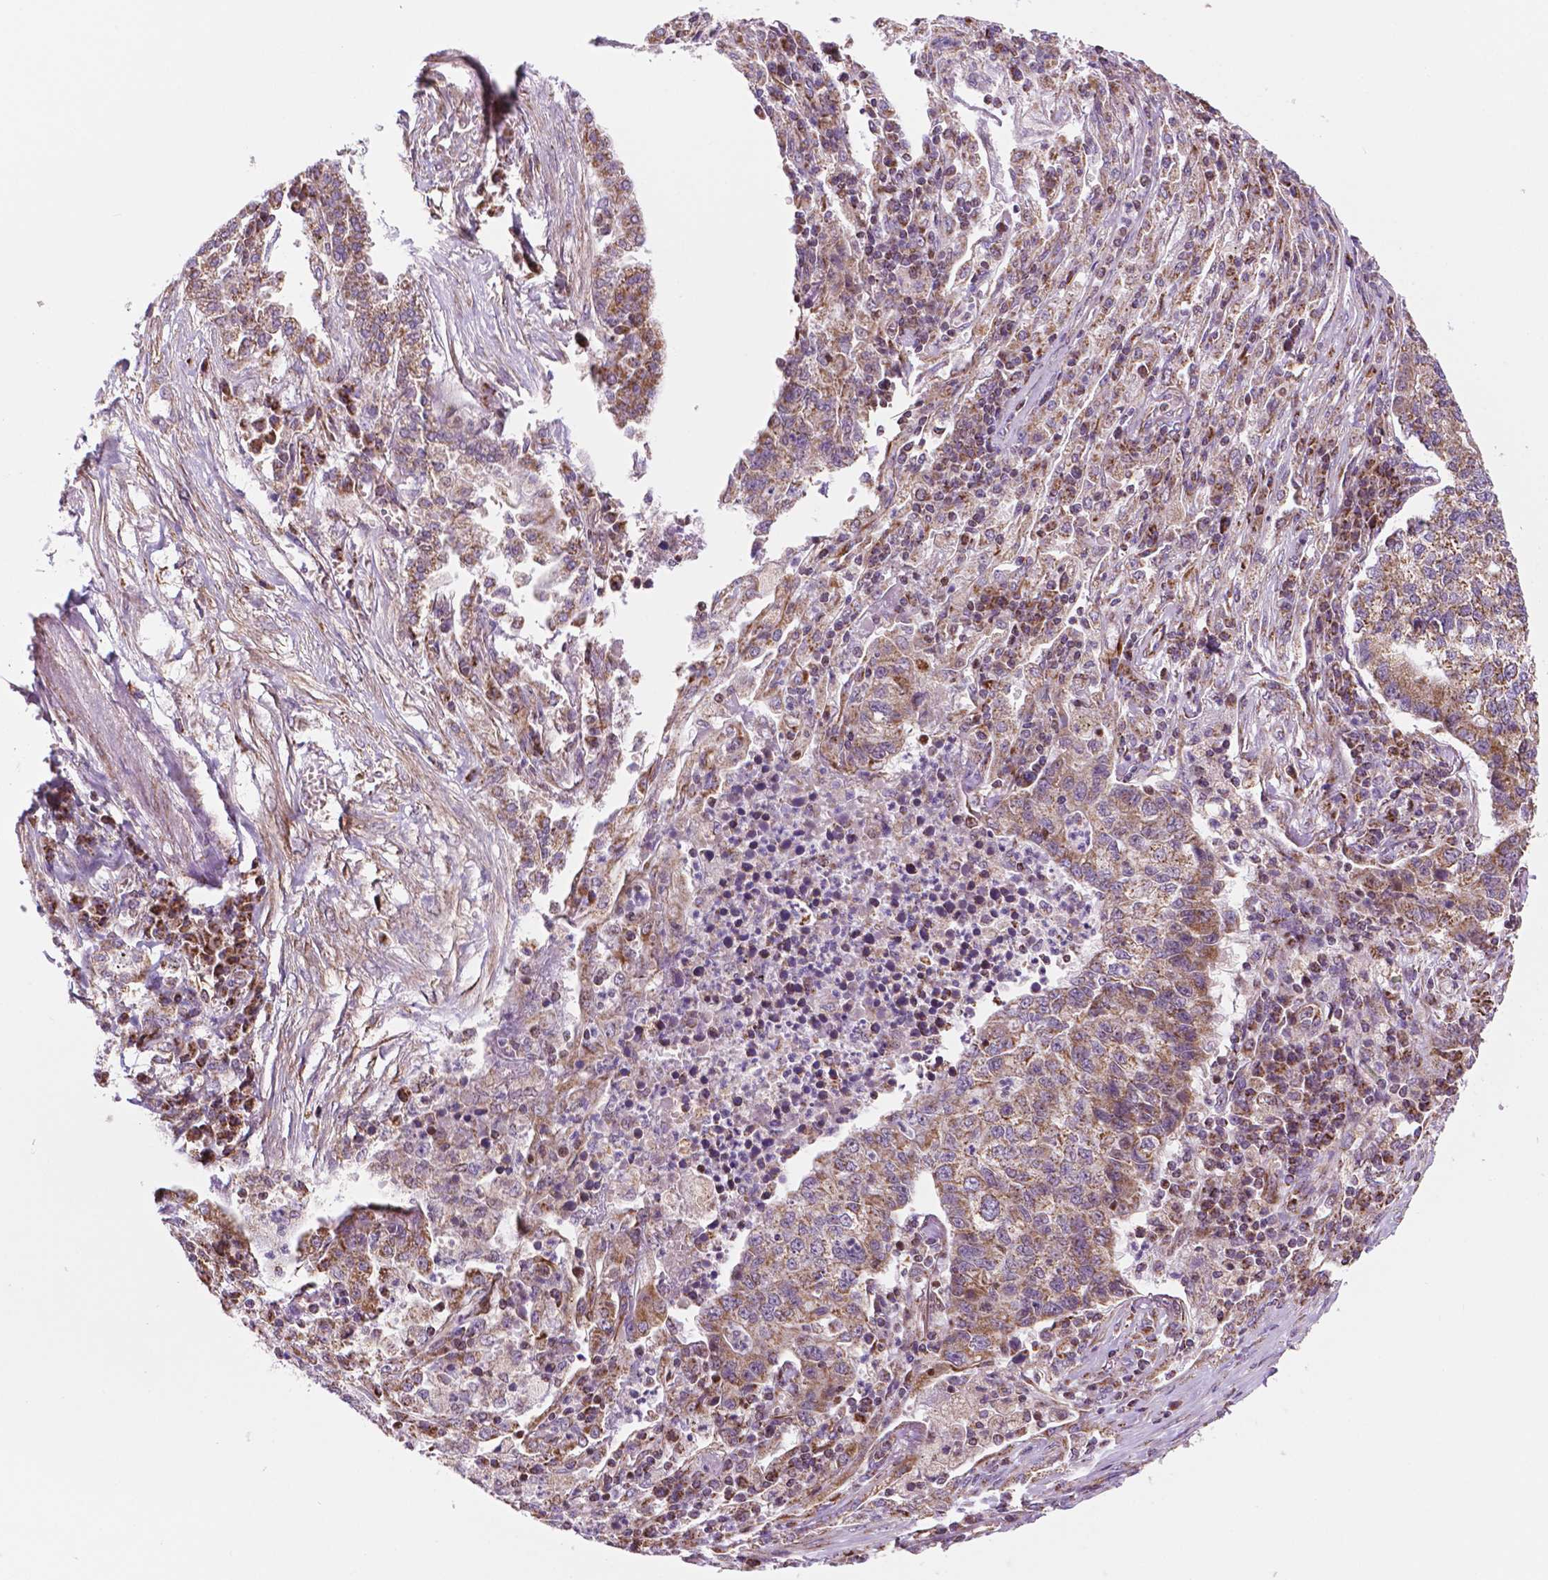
{"staining": {"intensity": "weak", "quantity": ">75%", "location": "cytoplasmic/membranous"}, "tissue": "lung cancer", "cell_type": "Tumor cells", "image_type": "cancer", "snomed": [{"axis": "morphology", "description": "Adenocarcinoma, NOS"}, {"axis": "topography", "description": "Lung"}], "caption": "This micrograph reveals immunohistochemistry staining of human lung adenocarcinoma, with low weak cytoplasmic/membranous positivity in approximately >75% of tumor cells.", "gene": "GEMIN4", "patient": {"sex": "male", "age": 57}}